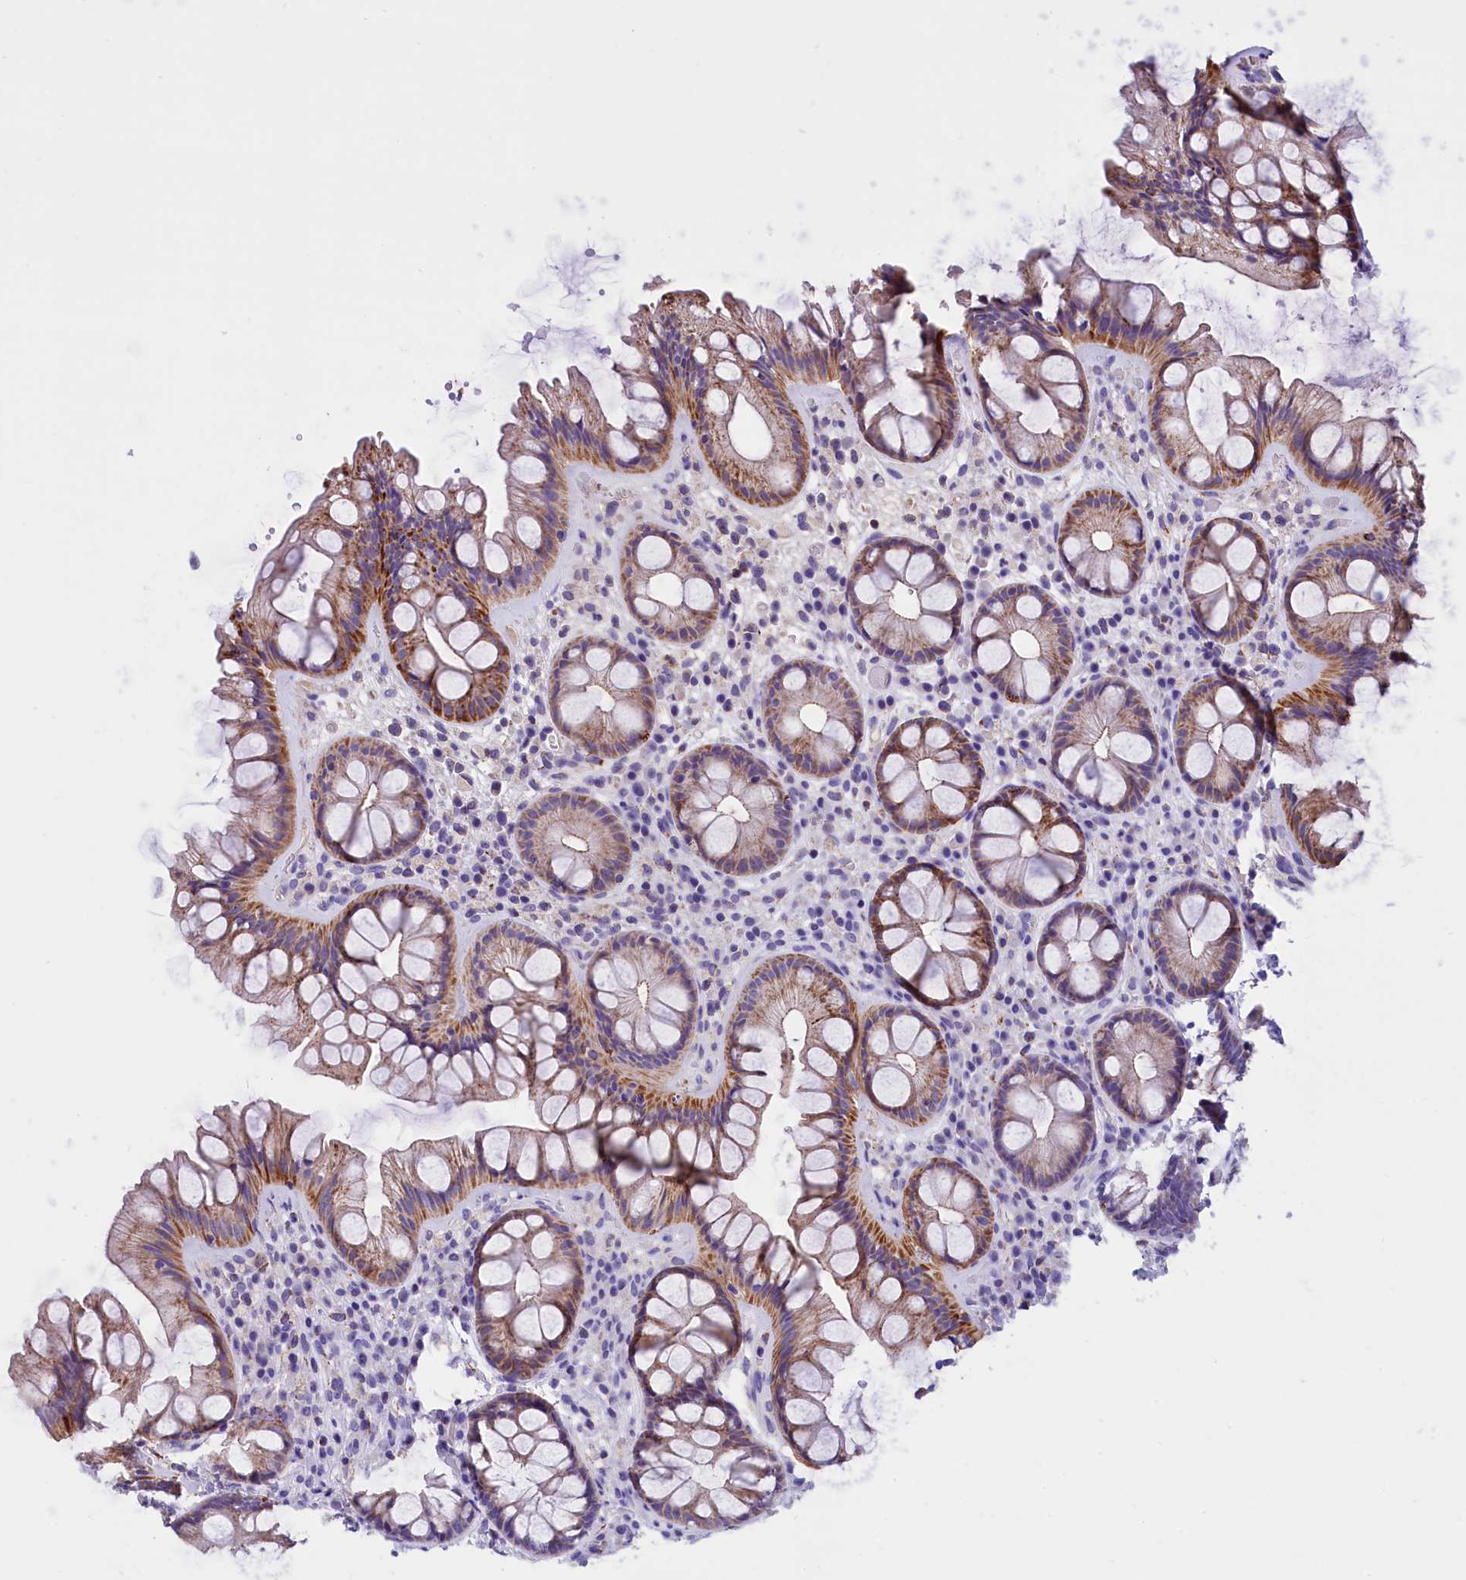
{"staining": {"intensity": "moderate", "quantity": ">75%", "location": "cytoplasmic/membranous"}, "tissue": "rectum", "cell_type": "Glandular cells", "image_type": "normal", "snomed": [{"axis": "morphology", "description": "Normal tissue, NOS"}, {"axis": "topography", "description": "Rectum"}], "caption": "Moderate cytoplasmic/membranous positivity is identified in approximately >75% of glandular cells in benign rectum.", "gene": "ABAT", "patient": {"sex": "male", "age": 74}}